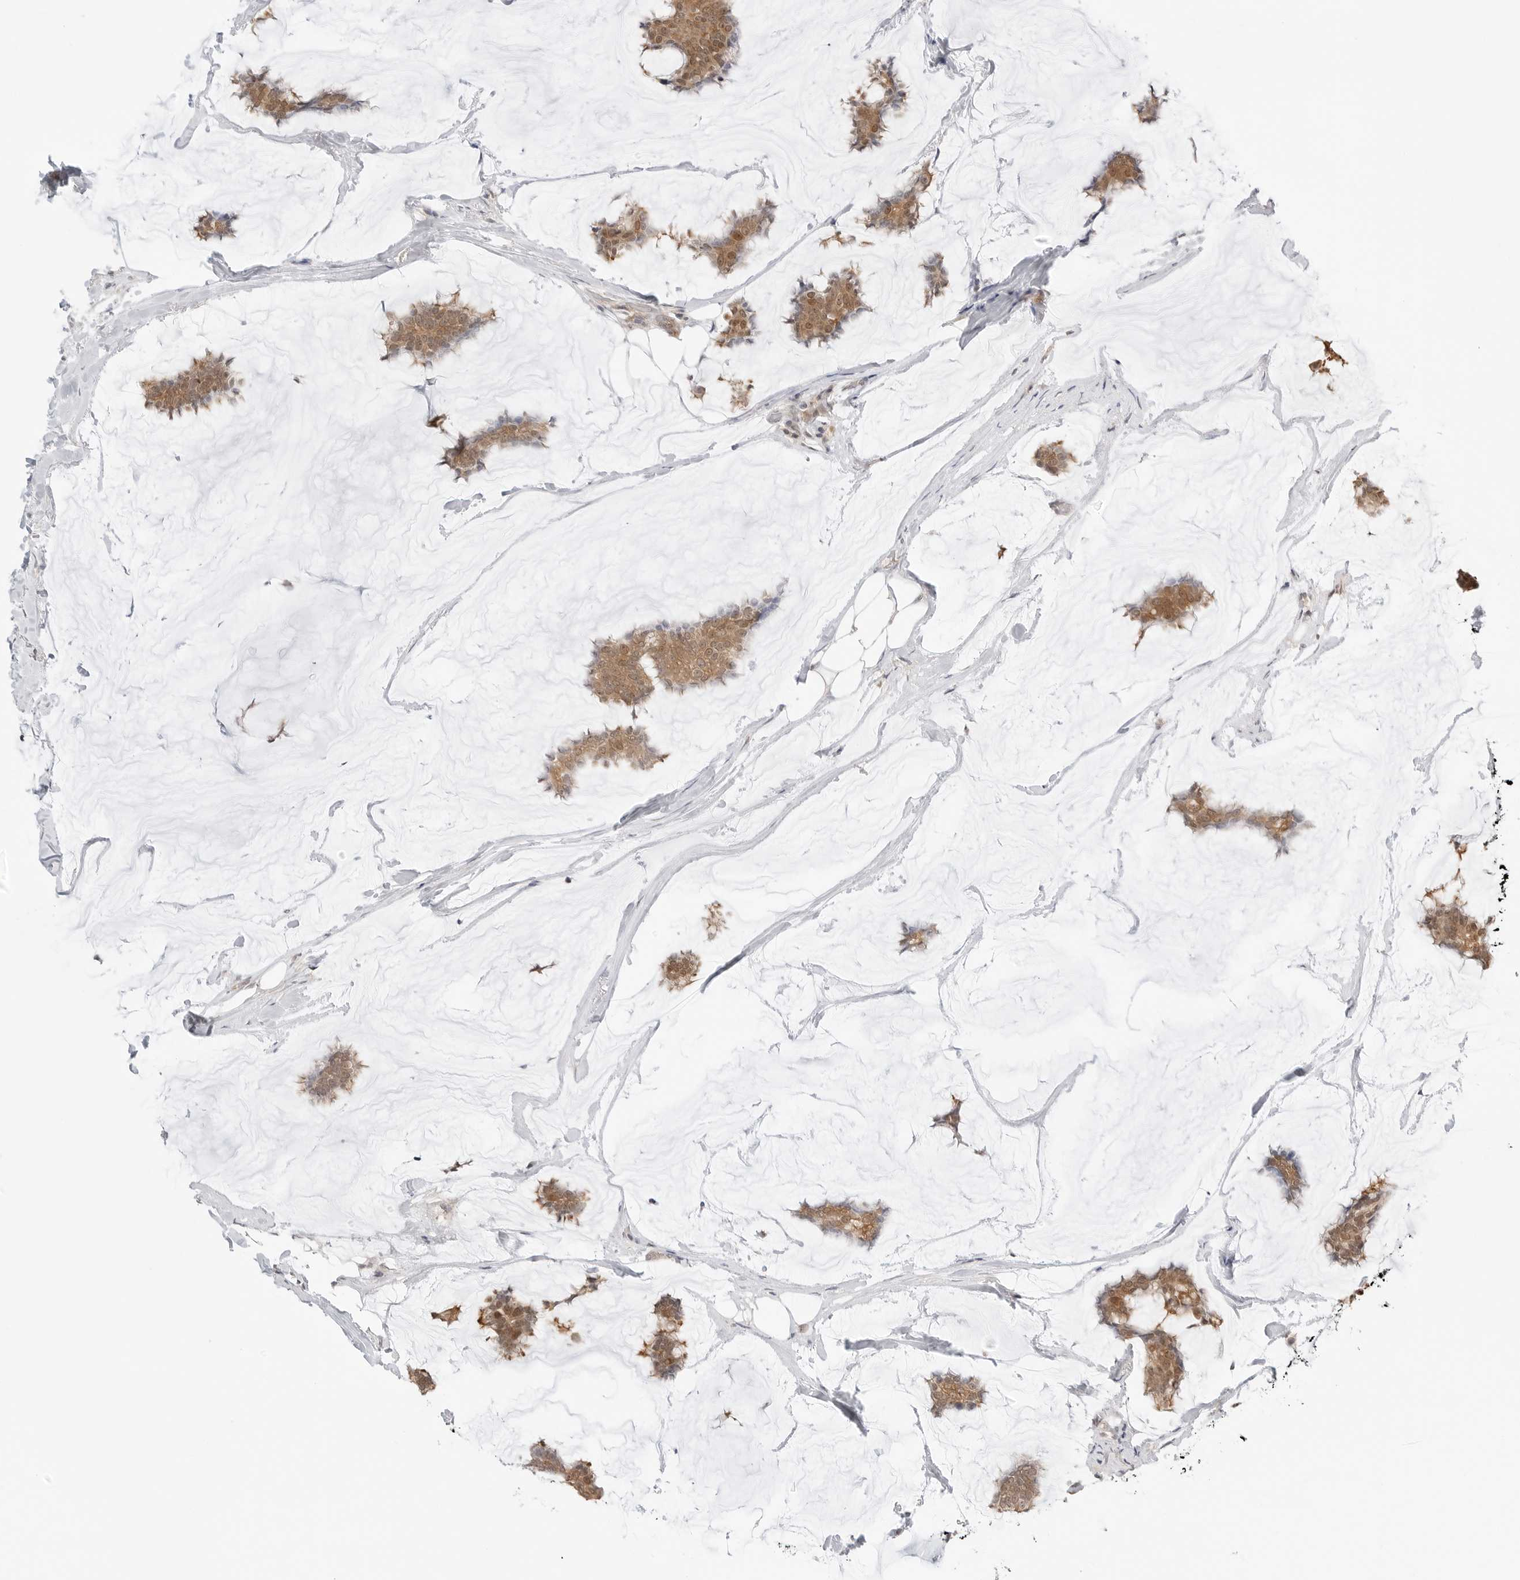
{"staining": {"intensity": "moderate", "quantity": ">75%", "location": "cytoplasmic/membranous,nuclear"}, "tissue": "breast cancer", "cell_type": "Tumor cells", "image_type": "cancer", "snomed": [{"axis": "morphology", "description": "Duct carcinoma"}, {"axis": "topography", "description": "Breast"}], "caption": "Breast infiltrating ductal carcinoma stained with DAB (3,3'-diaminobenzidine) immunohistochemistry (IHC) reveals medium levels of moderate cytoplasmic/membranous and nuclear positivity in approximately >75% of tumor cells.", "gene": "NUDC", "patient": {"sex": "female", "age": 93}}